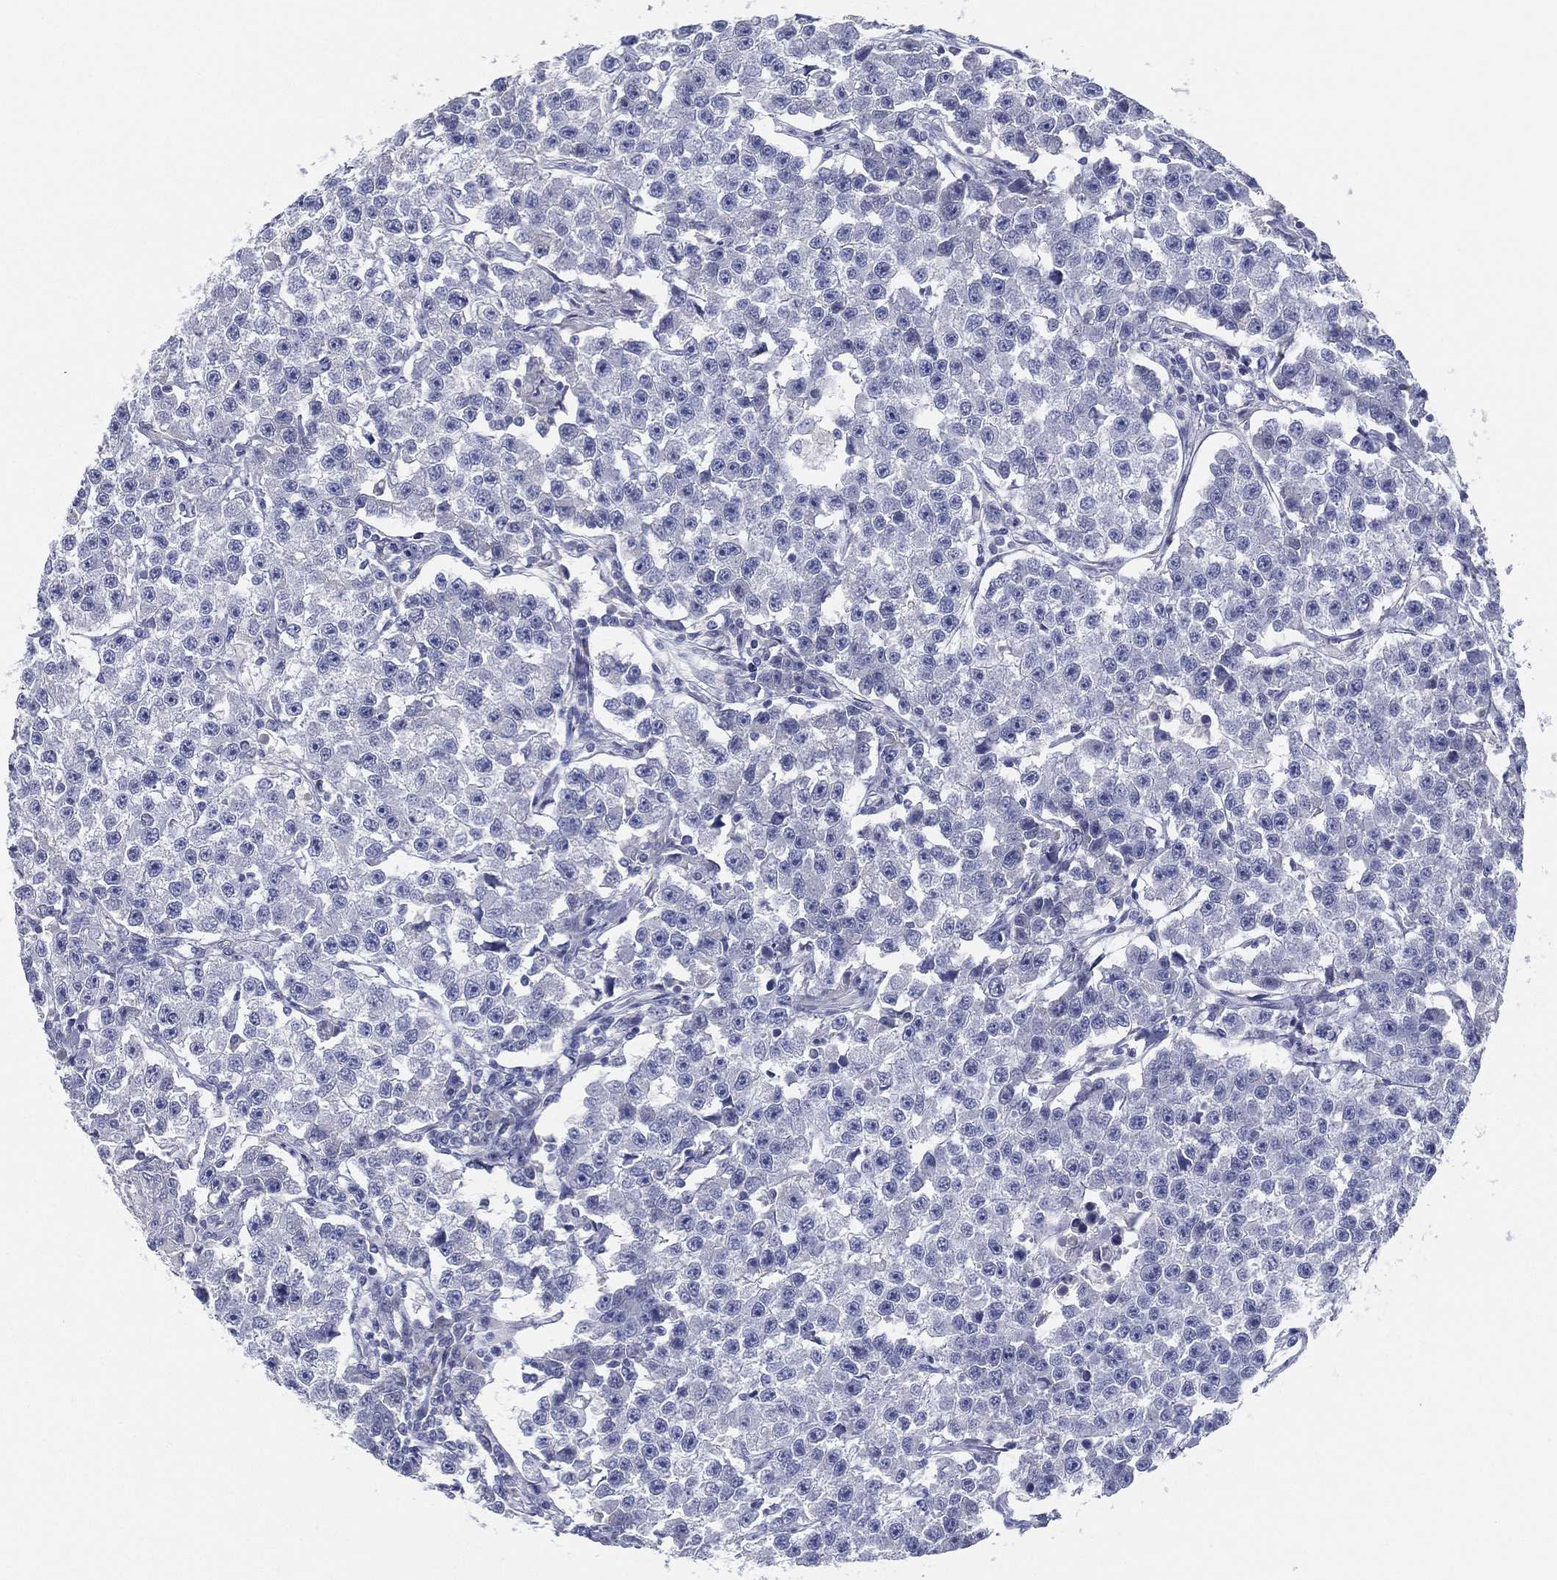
{"staining": {"intensity": "negative", "quantity": "none", "location": "none"}, "tissue": "testis cancer", "cell_type": "Tumor cells", "image_type": "cancer", "snomed": [{"axis": "morphology", "description": "Seminoma, NOS"}, {"axis": "topography", "description": "Testis"}], "caption": "Seminoma (testis) was stained to show a protein in brown. There is no significant expression in tumor cells.", "gene": "STS", "patient": {"sex": "male", "age": 59}}